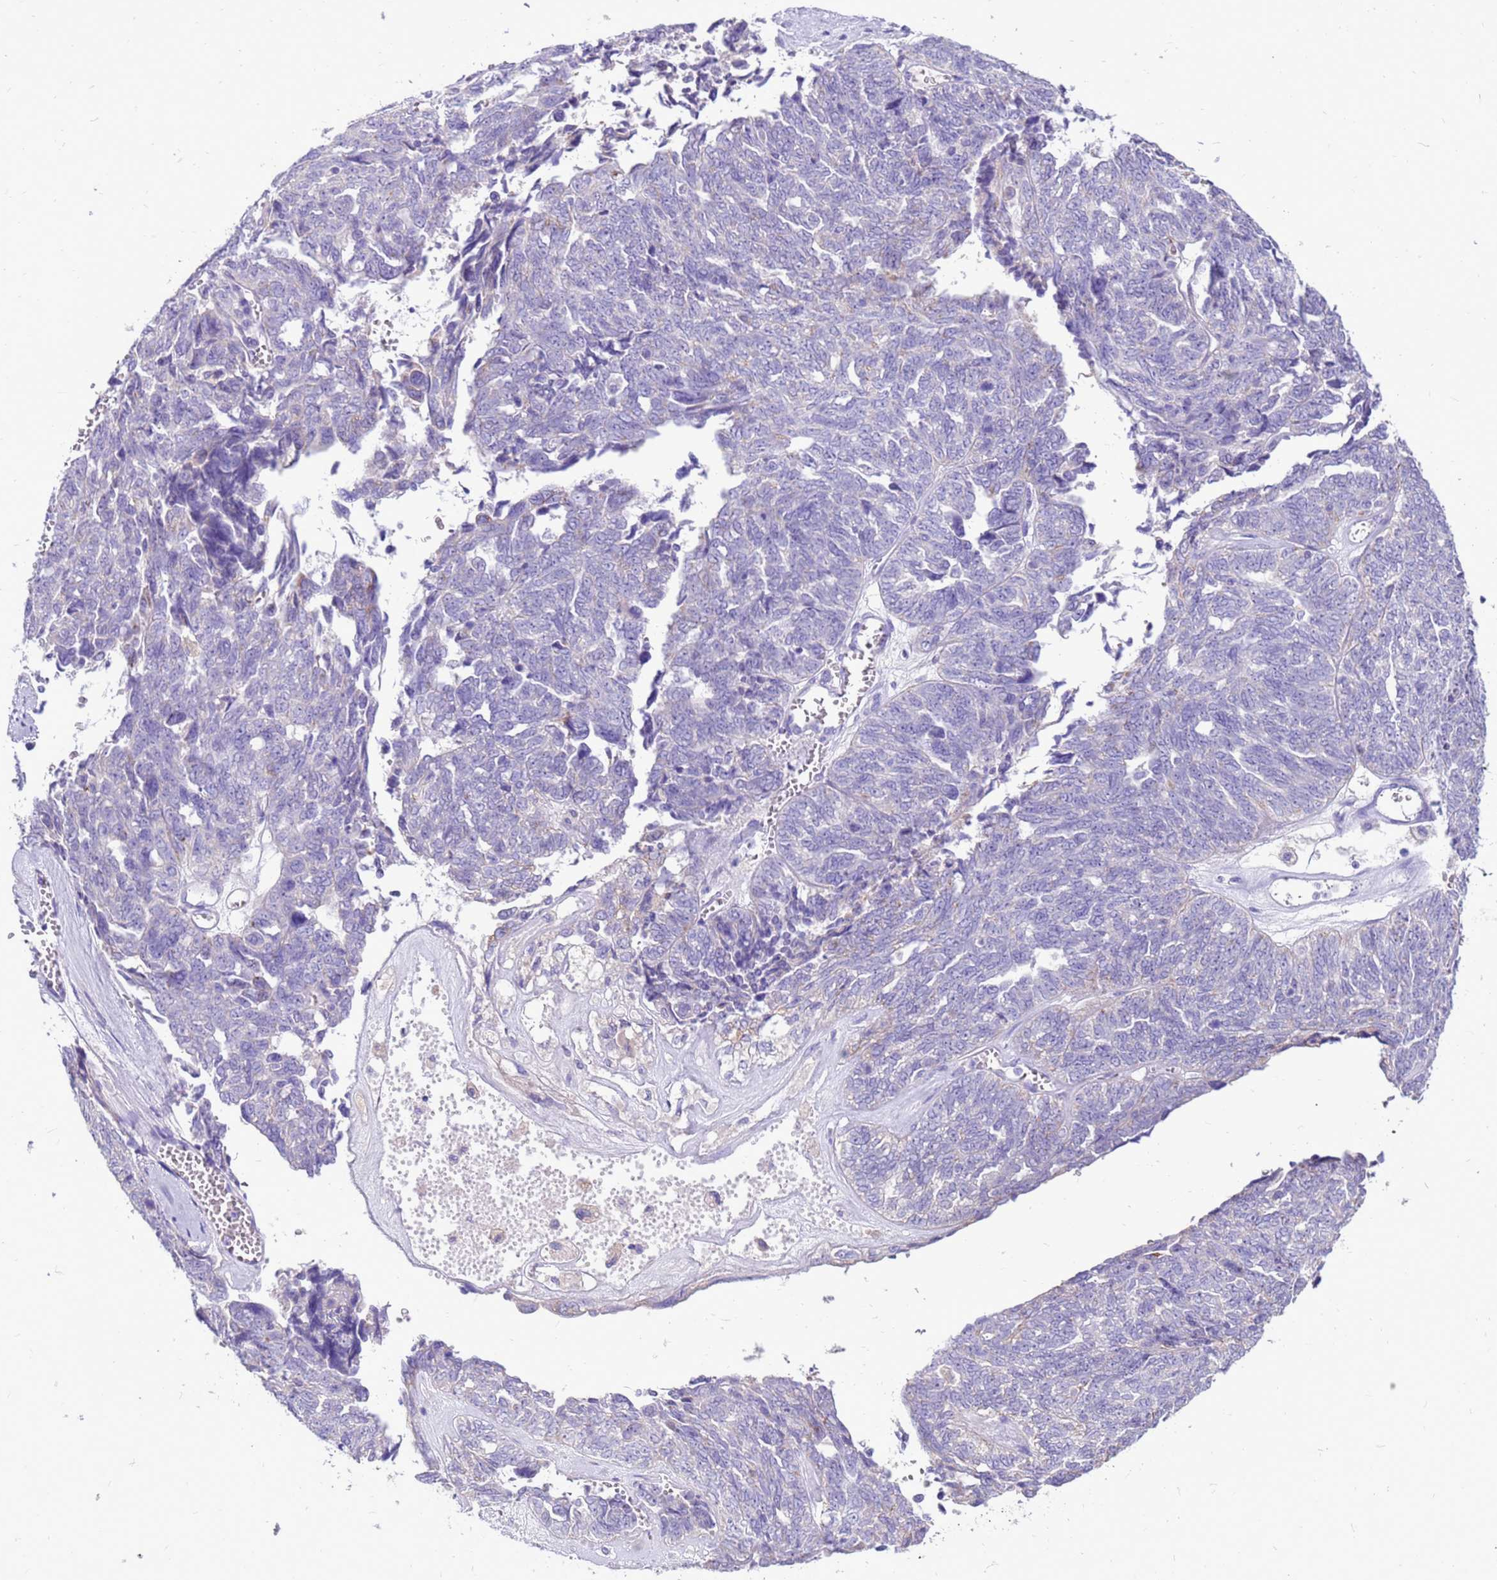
{"staining": {"intensity": "negative", "quantity": "none", "location": "none"}, "tissue": "ovarian cancer", "cell_type": "Tumor cells", "image_type": "cancer", "snomed": [{"axis": "morphology", "description": "Cystadenocarcinoma, serous, NOS"}, {"axis": "topography", "description": "Ovary"}], "caption": "Ovarian cancer (serous cystadenocarcinoma) stained for a protein using IHC demonstrates no staining tumor cells.", "gene": "PDE10A", "patient": {"sex": "female", "age": 79}}